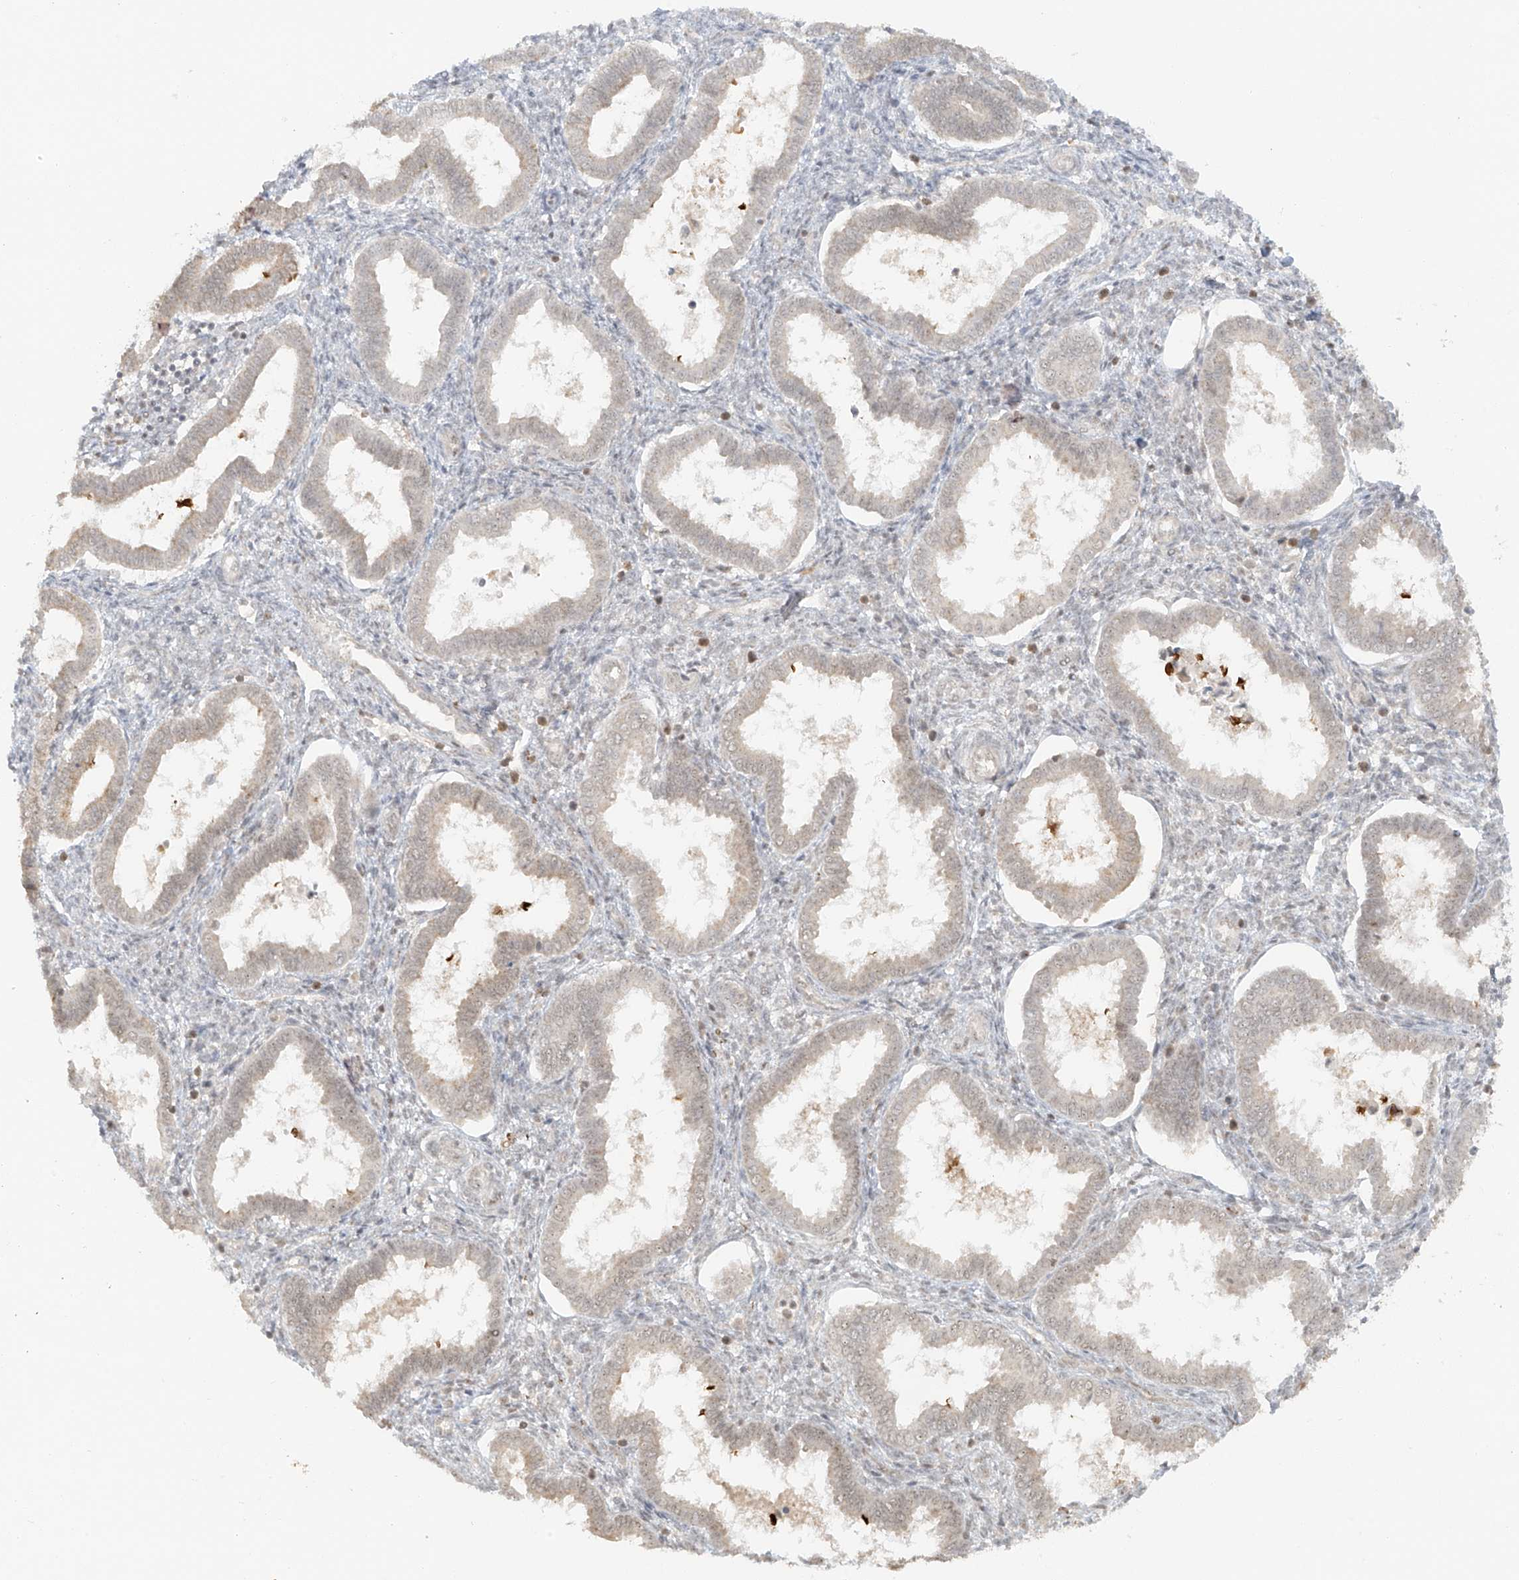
{"staining": {"intensity": "negative", "quantity": "none", "location": "none"}, "tissue": "endometrium", "cell_type": "Cells in endometrial stroma", "image_type": "normal", "snomed": [{"axis": "morphology", "description": "Normal tissue, NOS"}, {"axis": "topography", "description": "Endometrium"}], "caption": "This is a photomicrograph of immunohistochemistry (IHC) staining of unremarkable endometrium, which shows no staining in cells in endometrial stroma. (Immunohistochemistry, brightfield microscopy, high magnification).", "gene": "MIPEP", "patient": {"sex": "female", "age": 24}}